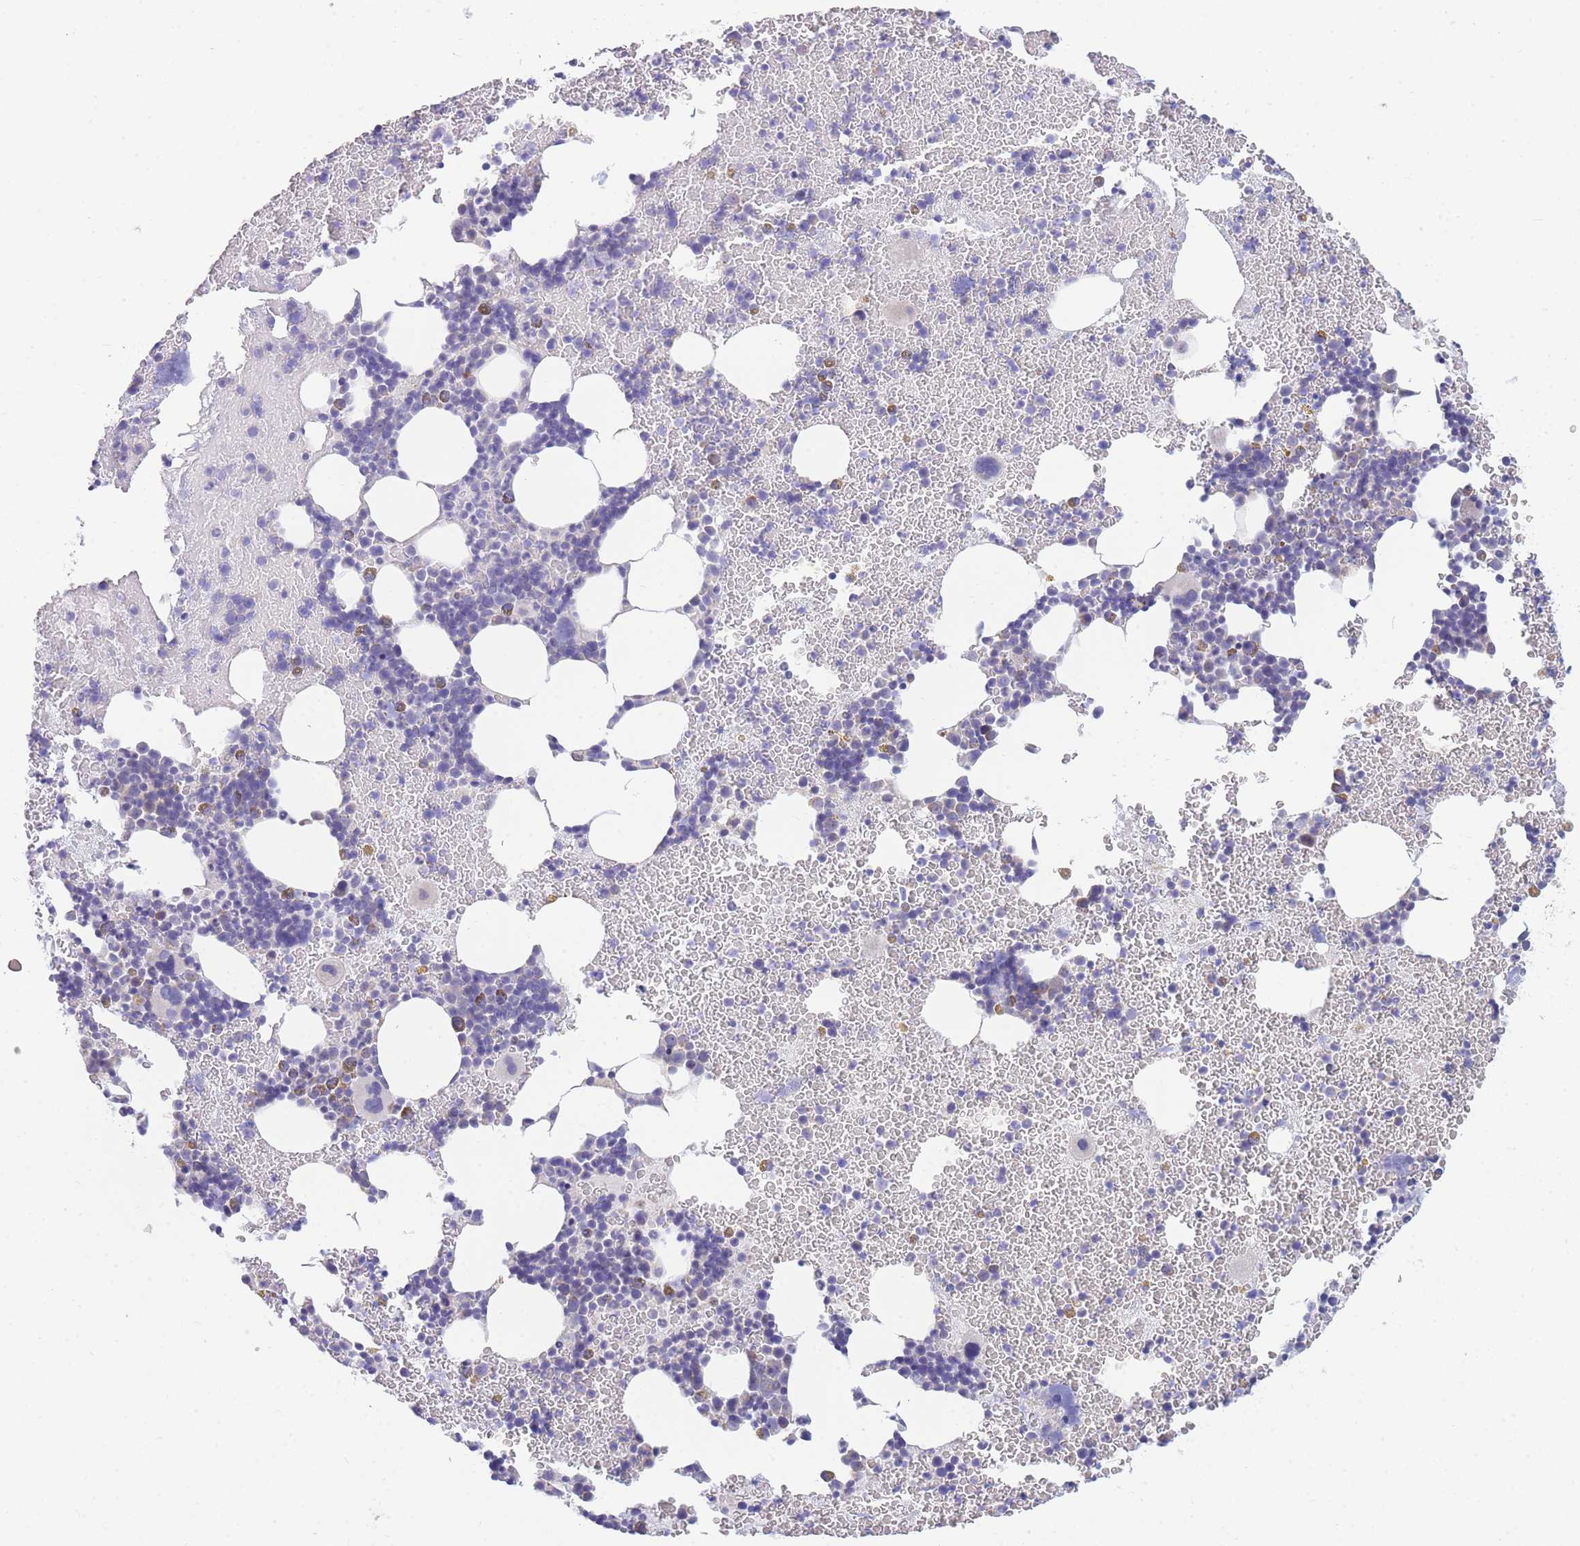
{"staining": {"intensity": "moderate", "quantity": "<25%", "location": "cytoplasmic/membranous"}, "tissue": "bone marrow", "cell_type": "Hematopoietic cells", "image_type": "normal", "snomed": [{"axis": "morphology", "description": "Normal tissue, NOS"}, {"axis": "topography", "description": "Bone marrow"}], "caption": "This is a micrograph of IHC staining of unremarkable bone marrow, which shows moderate expression in the cytoplasmic/membranous of hematopoietic cells.", "gene": "DHRS11", "patient": {"sex": "male", "age": 26}}